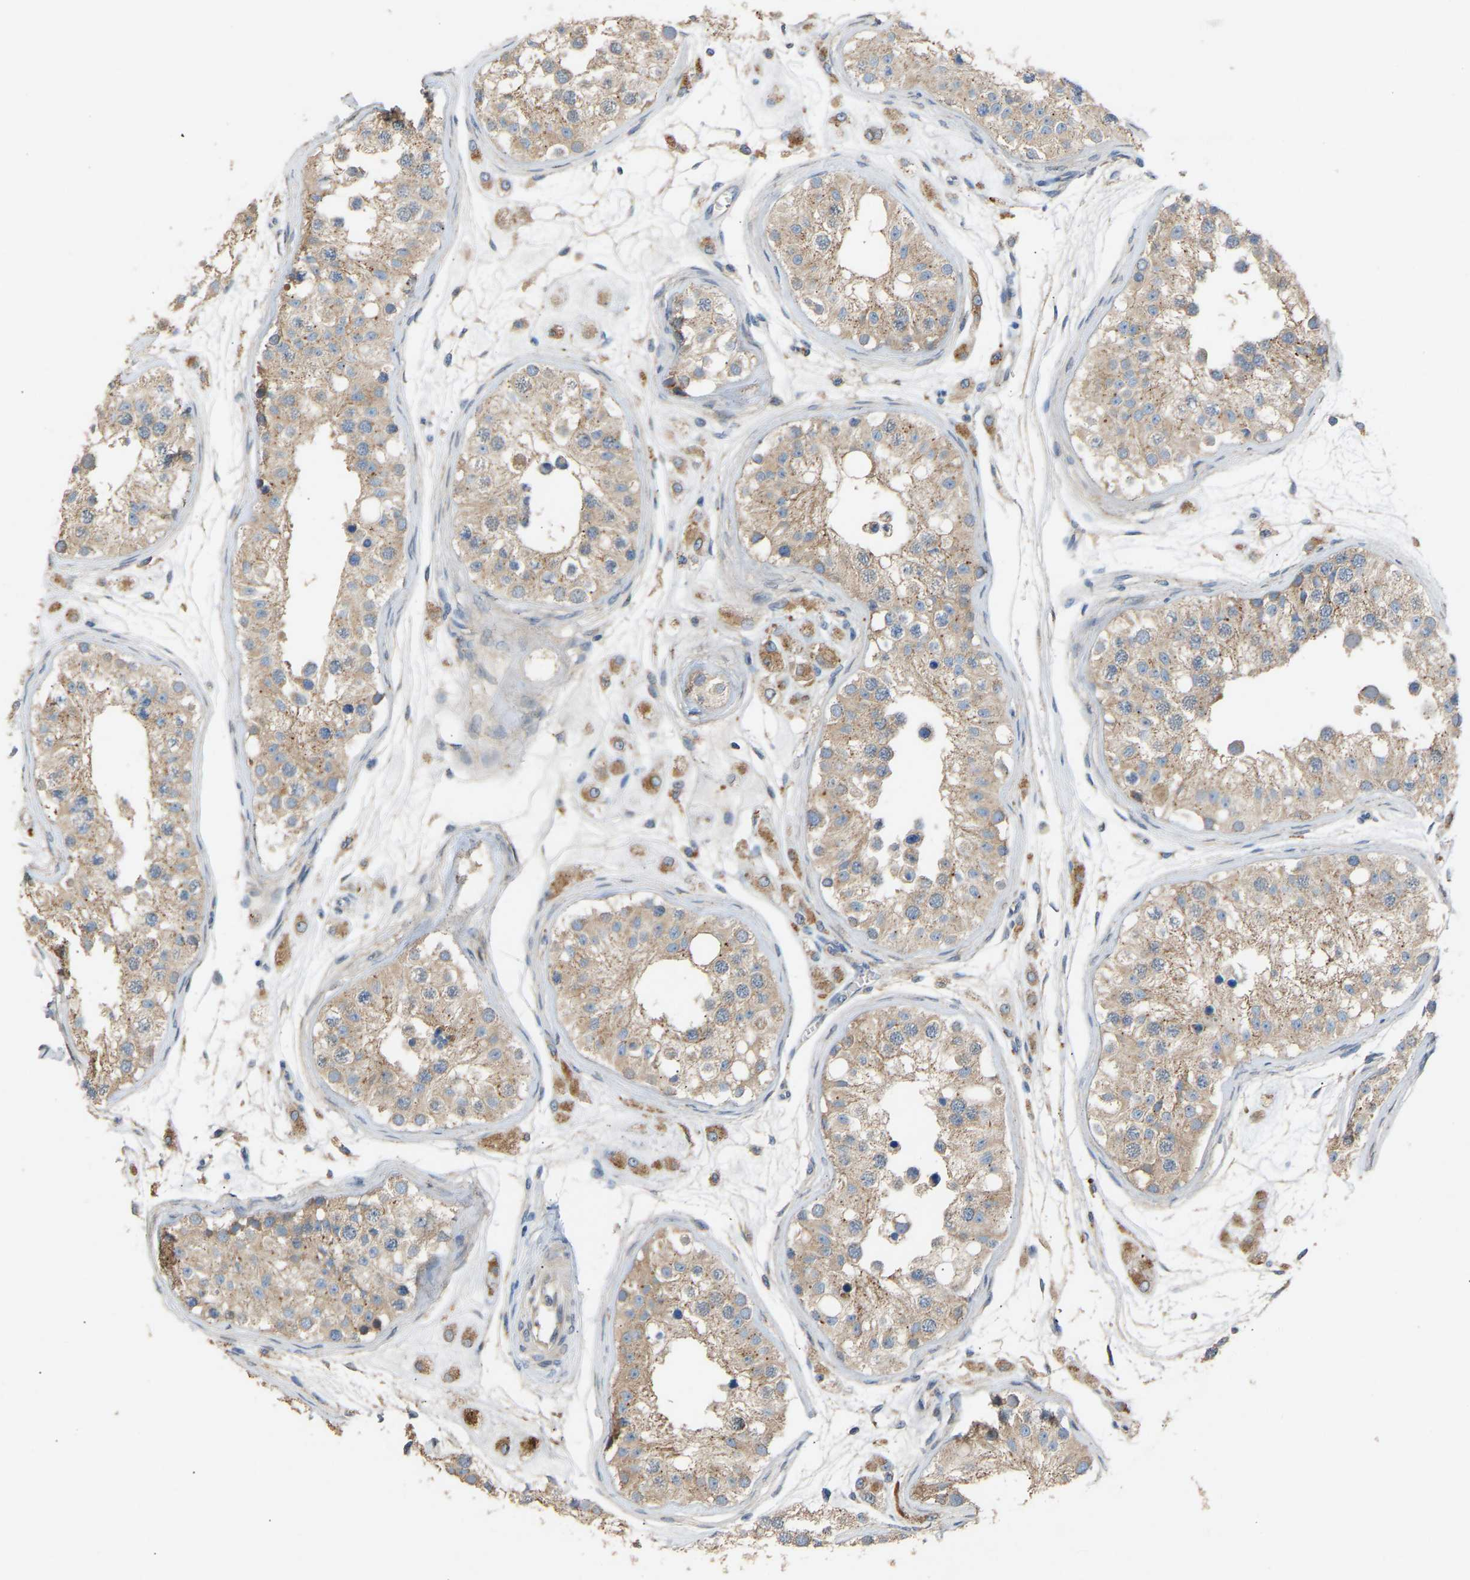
{"staining": {"intensity": "weak", "quantity": ">75%", "location": "cytoplasmic/membranous"}, "tissue": "testis", "cell_type": "Cells in seminiferous ducts", "image_type": "normal", "snomed": [{"axis": "morphology", "description": "Normal tissue, NOS"}, {"axis": "morphology", "description": "Adenocarcinoma, metastatic, NOS"}, {"axis": "topography", "description": "Testis"}], "caption": "Immunohistochemical staining of unremarkable human testis demonstrates >75% levels of weak cytoplasmic/membranous protein staining in approximately >75% of cells in seminiferous ducts. (Stains: DAB in brown, nuclei in blue, Microscopy: brightfield microscopy at high magnification).", "gene": "RGP1", "patient": {"sex": "male", "age": 26}}